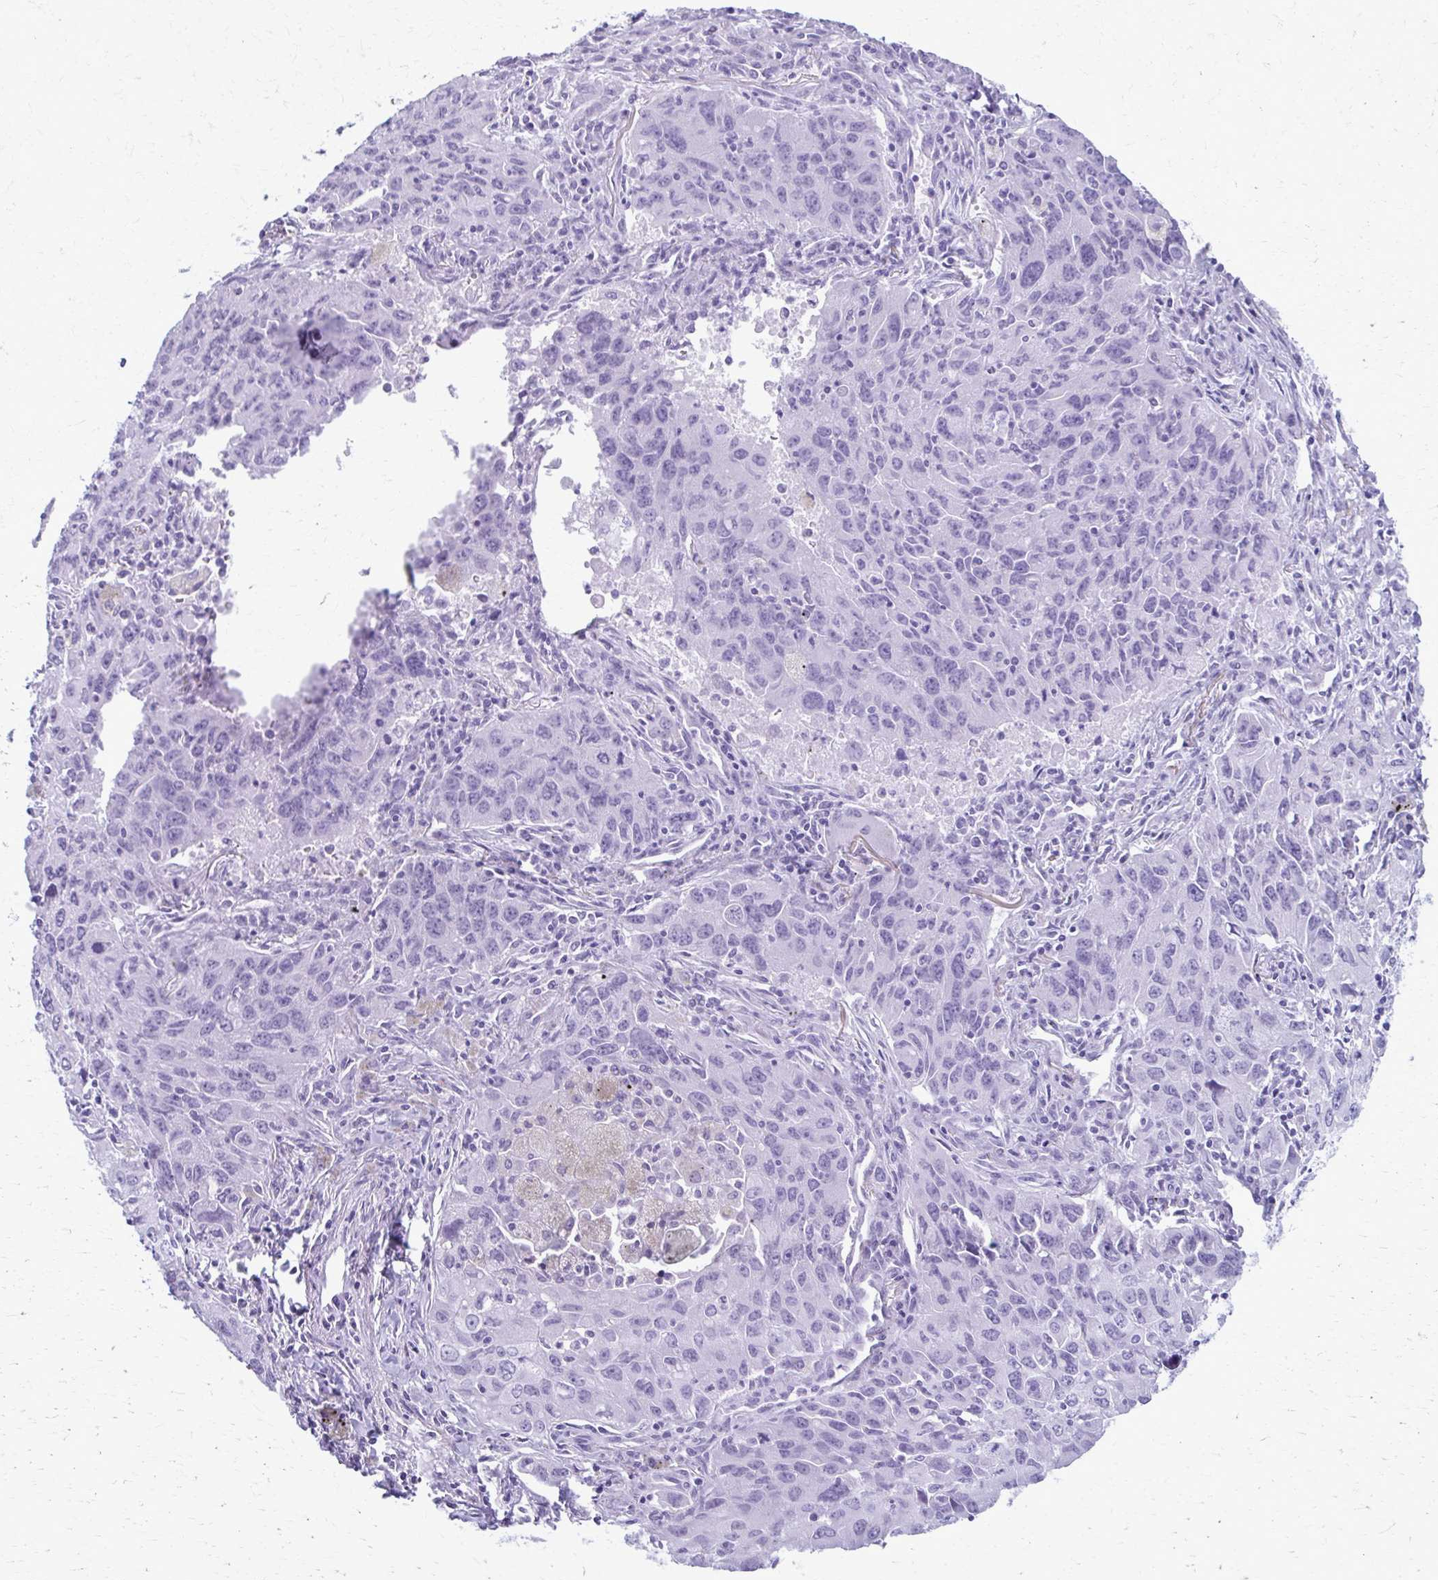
{"staining": {"intensity": "negative", "quantity": "none", "location": "none"}, "tissue": "lung cancer", "cell_type": "Tumor cells", "image_type": "cancer", "snomed": [{"axis": "morphology", "description": "Adenocarcinoma, NOS"}, {"axis": "morphology", "description": "Adenocarcinoma, metastatic, NOS"}, {"axis": "topography", "description": "Lymph node"}, {"axis": "topography", "description": "Lung"}], "caption": "The IHC image has no significant expression in tumor cells of lung metastatic adenocarcinoma tissue.", "gene": "MPLKIP", "patient": {"sex": "female", "age": 42}}